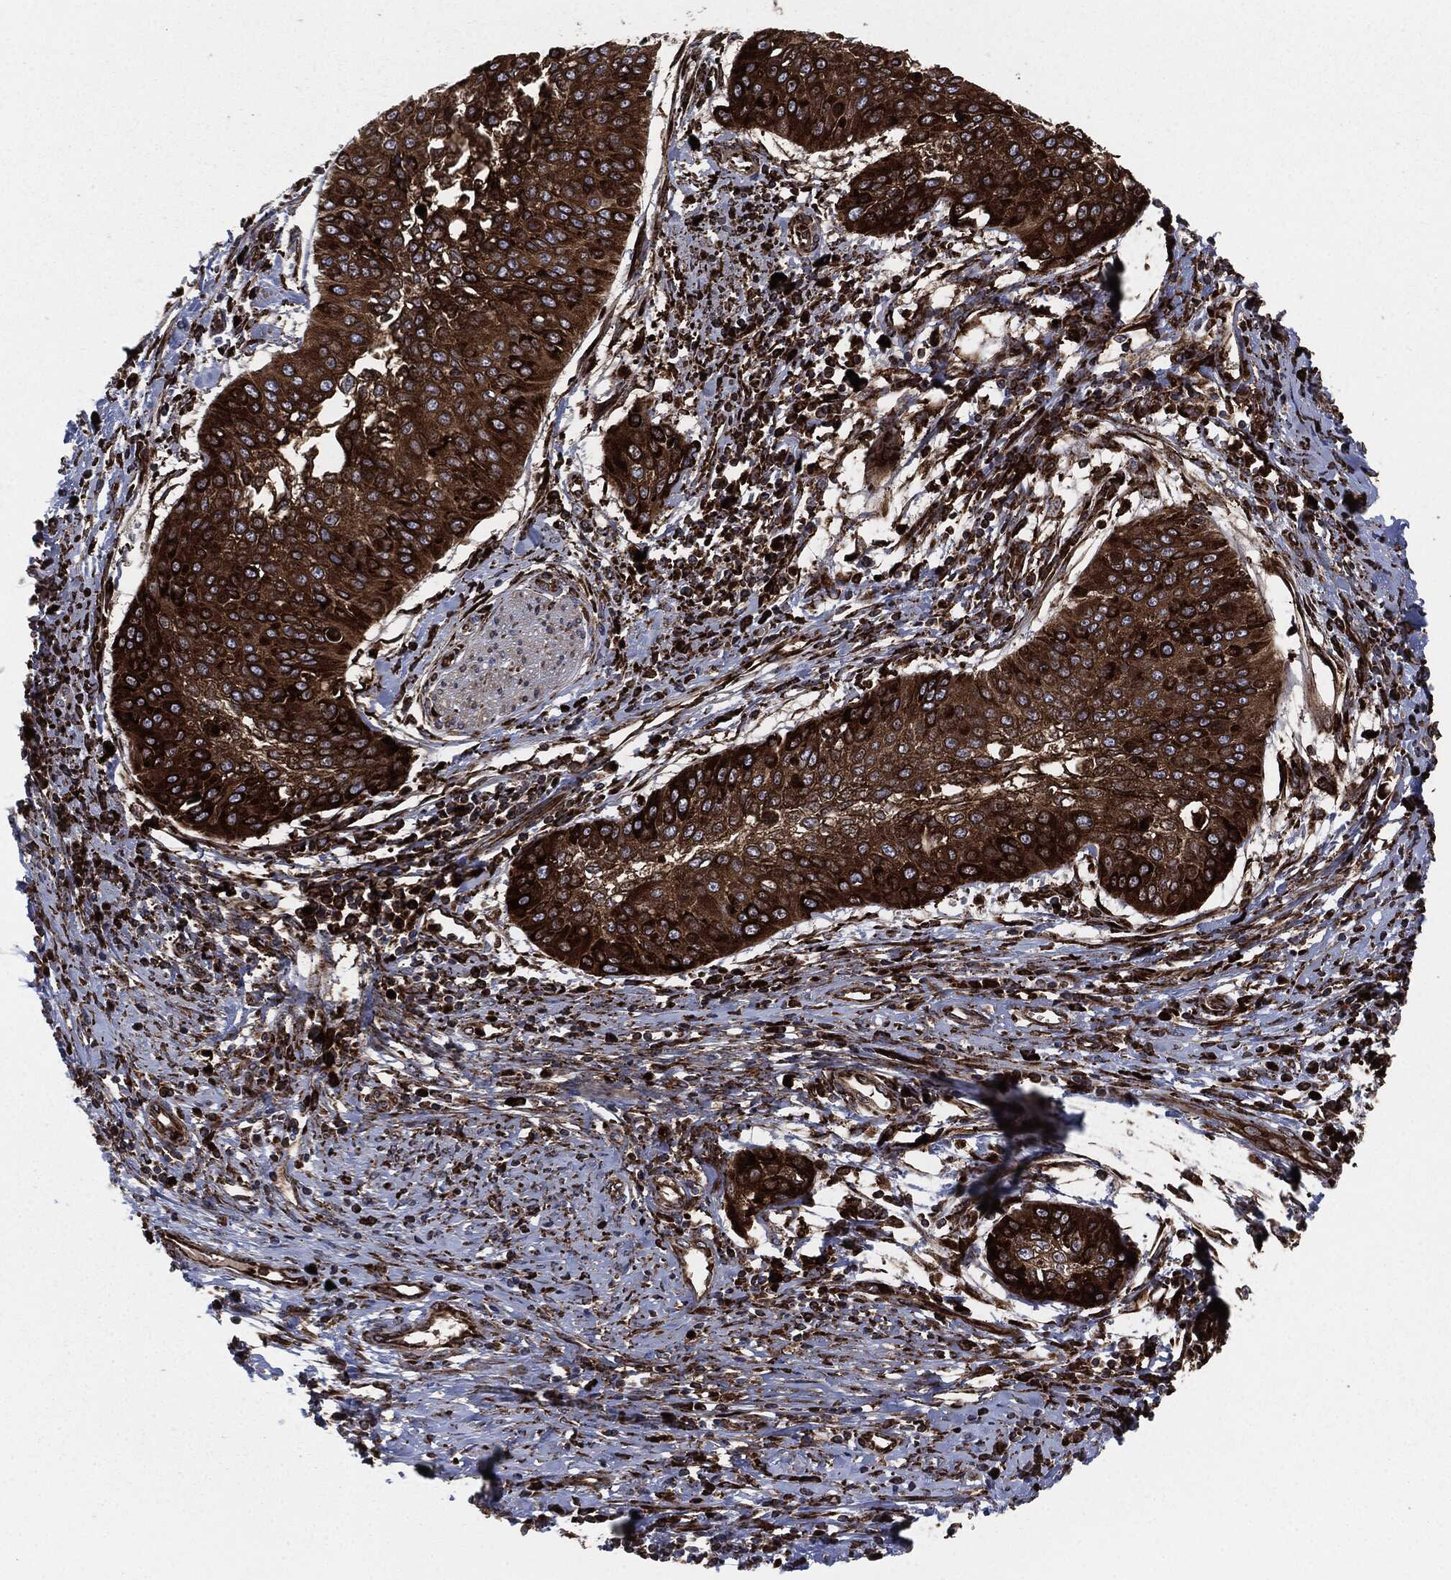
{"staining": {"intensity": "strong", "quantity": ">75%", "location": "cytoplasmic/membranous"}, "tissue": "cervical cancer", "cell_type": "Tumor cells", "image_type": "cancer", "snomed": [{"axis": "morphology", "description": "Normal tissue, NOS"}, {"axis": "morphology", "description": "Squamous cell carcinoma, NOS"}, {"axis": "topography", "description": "Cervix"}], "caption": "The photomicrograph shows a brown stain indicating the presence of a protein in the cytoplasmic/membranous of tumor cells in cervical cancer (squamous cell carcinoma).", "gene": "CALR", "patient": {"sex": "female", "age": 39}}